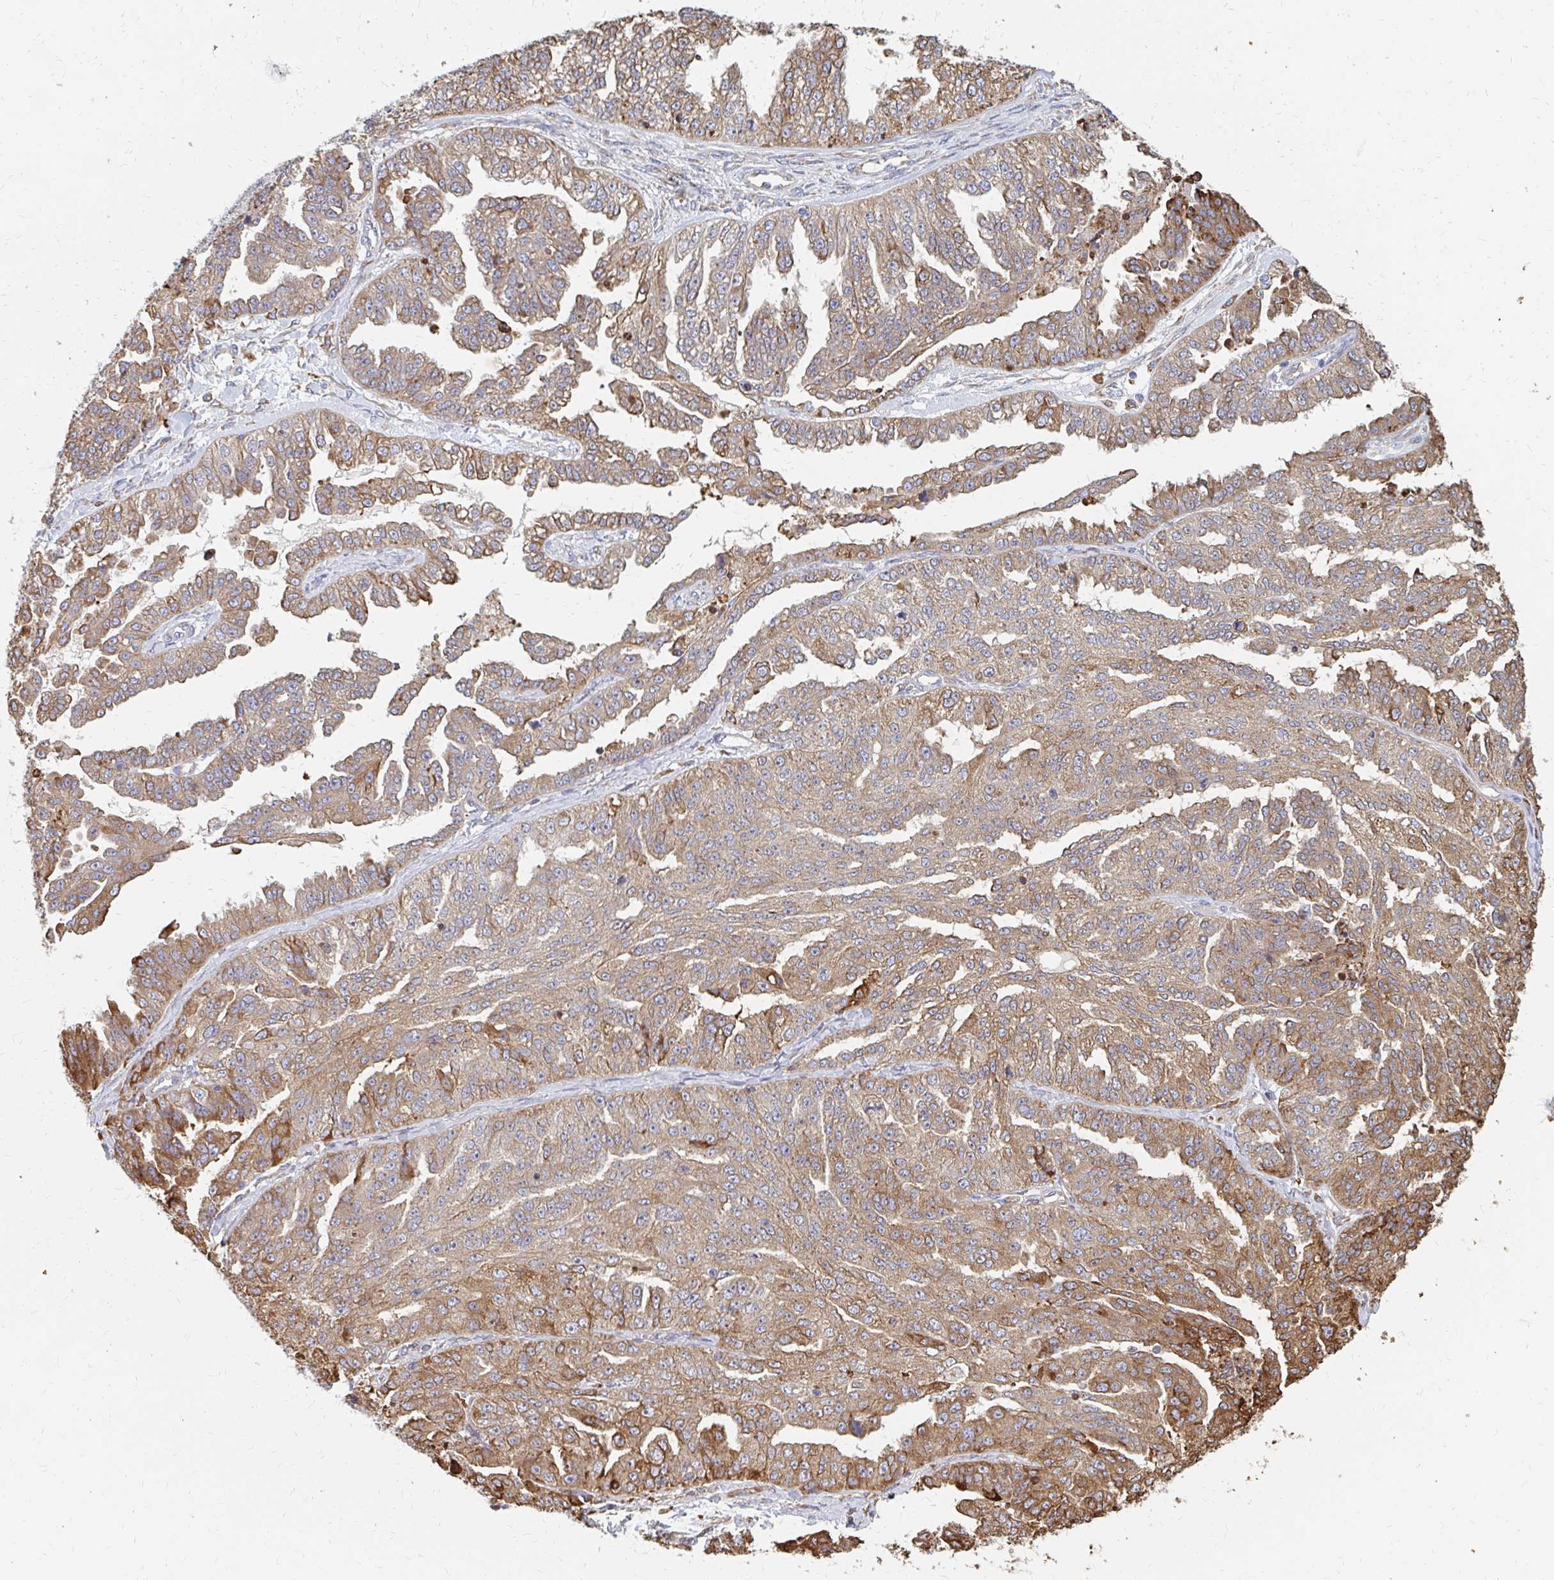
{"staining": {"intensity": "moderate", "quantity": ">75%", "location": "cytoplasmic/membranous"}, "tissue": "ovarian cancer", "cell_type": "Tumor cells", "image_type": "cancer", "snomed": [{"axis": "morphology", "description": "Cystadenocarcinoma, serous, NOS"}, {"axis": "topography", "description": "Ovary"}], "caption": "Protein expression analysis of human ovarian cancer reveals moderate cytoplasmic/membranous positivity in approximately >75% of tumor cells.", "gene": "PPP1R13L", "patient": {"sex": "female", "age": 58}}